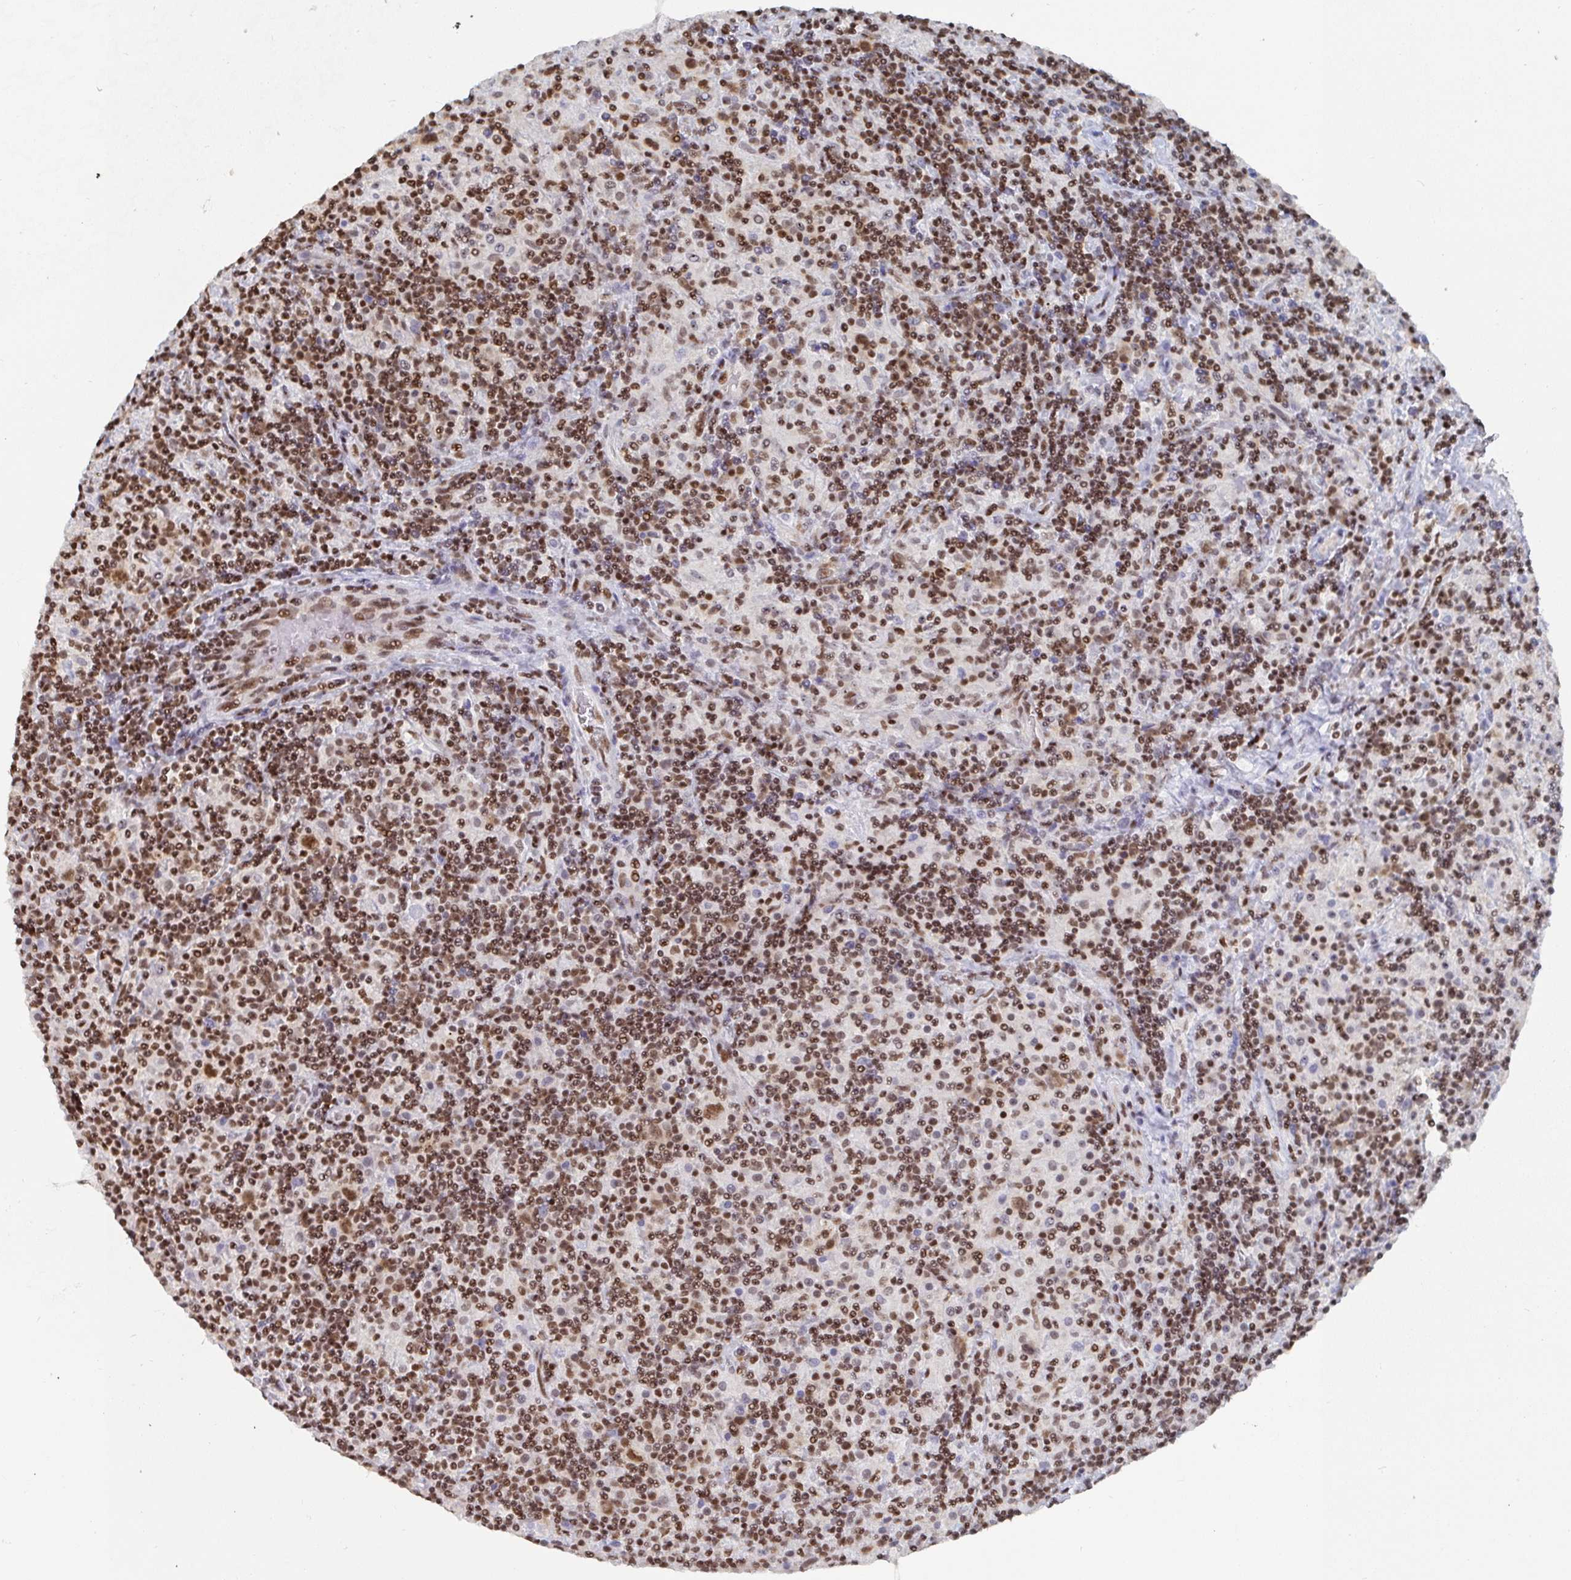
{"staining": {"intensity": "moderate", "quantity": ">75%", "location": "nuclear"}, "tissue": "lymphoma", "cell_type": "Tumor cells", "image_type": "cancer", "snomed": [{"axis": "morphology", "description": "Hodgkin's disease, NOS"}, {"axis": "topography", "description": "Lymph node"}], "caption": "A medium amount of moderate nuclear expression is present in about >75% of tumor cells in Hodgkin's disease tissue. (Brightfield microscopy of DAB IHC at high magnification).", "gene": "EWSR1", "patient": {"sex": "male", "age": 70}}